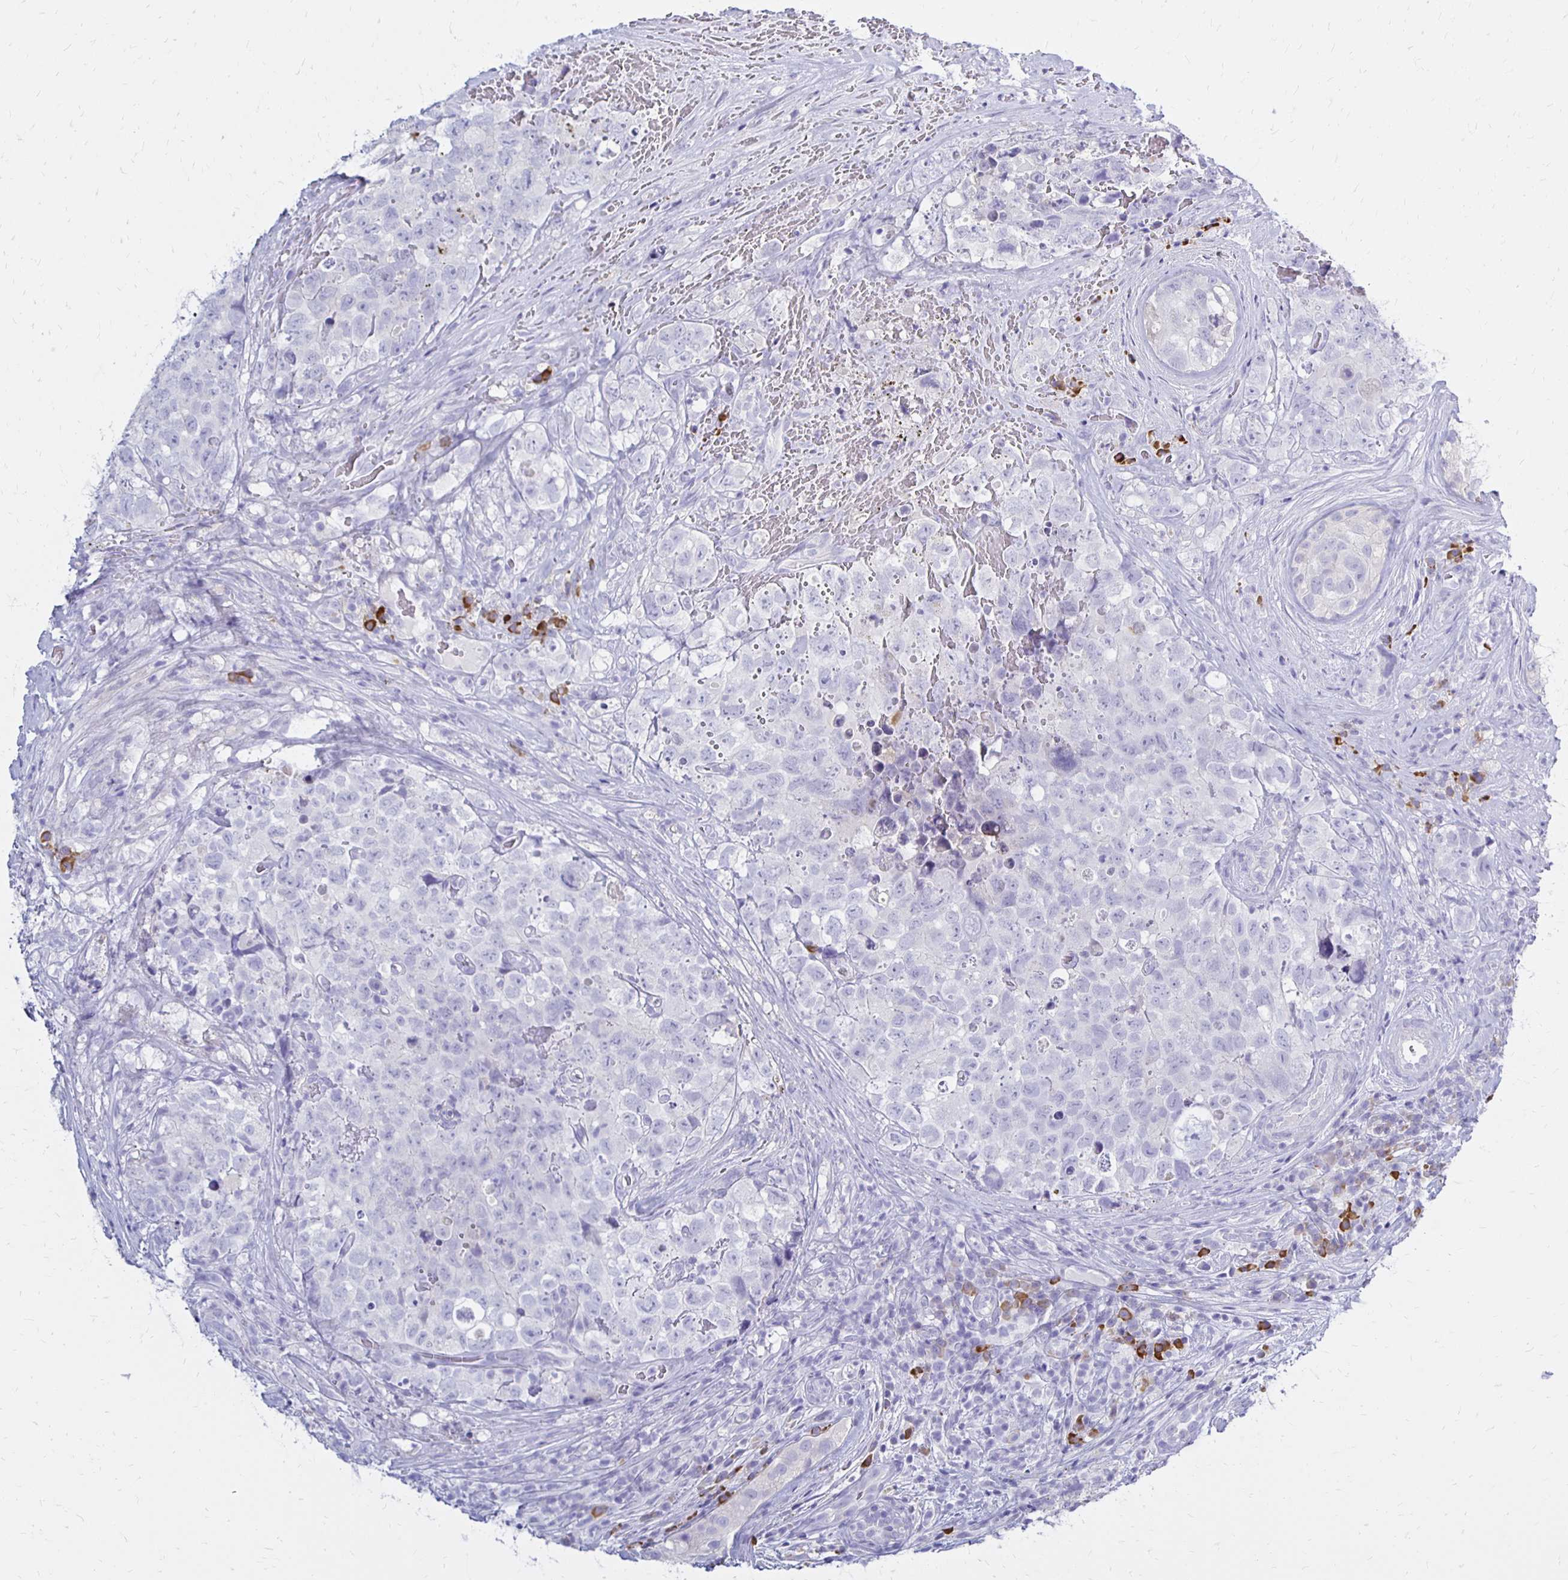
{"staining": {"intensity": "negative", "quantity": "none", "location": "none"}, "tissue": "testis cancer", "cell_type": "Tumor cells", "image_type": "cancer", "snomed": [{"axis": "morphology", "description": "Carcinoma, Embryonal, NOS"}, {"axis": "topography", "description": "Testis"}], "caption": "The photomicrograph reveals no staining of tumor cells in embryonal carcinoma (testis).", "gene": "FNTB", "patient": {"sex": "male", "age": 18}}